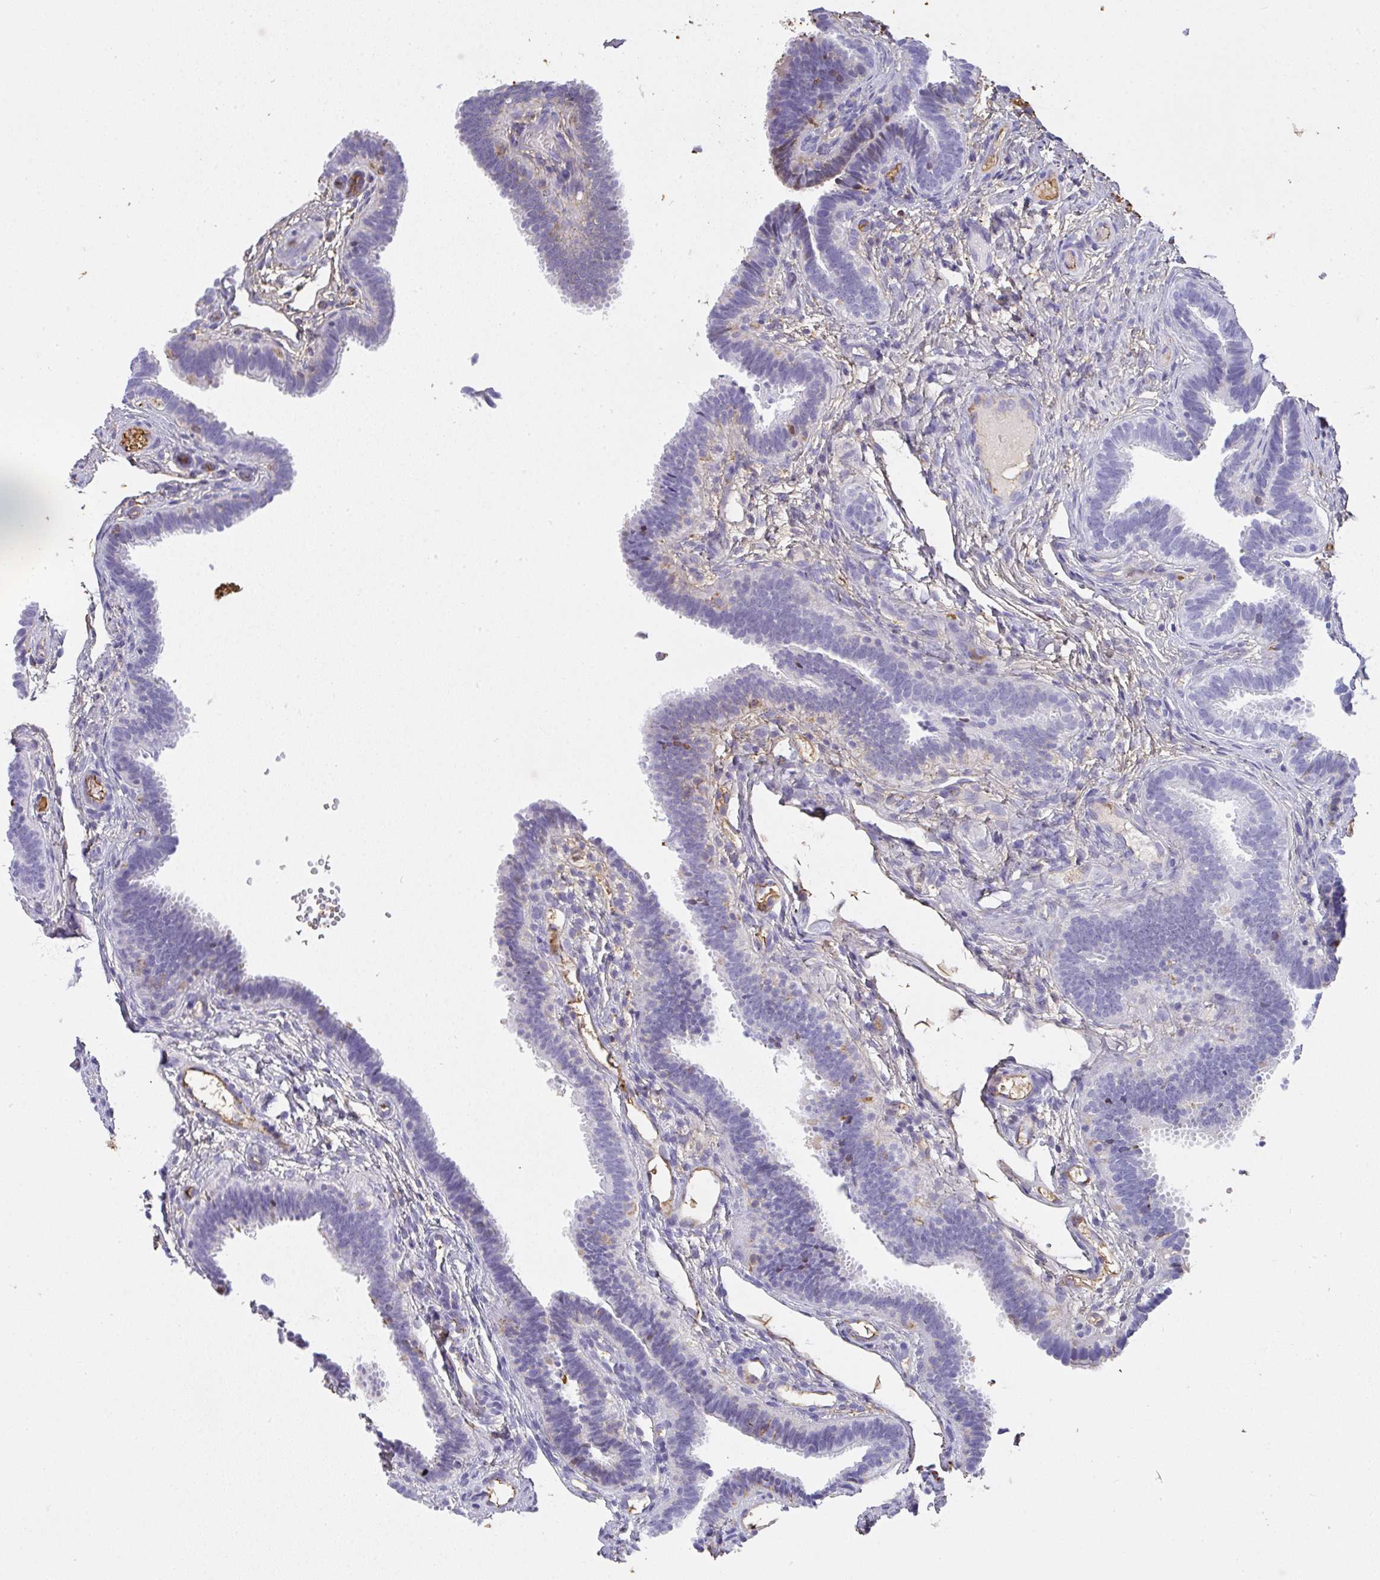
{"staining": {"intensity": "weak", "quantity": "<25%", "location": "cytoplasmic/membranous"}, "tissue": "fallopian tube", "cell_type": "Glandular cells", "image_type": "normal", "snomed": [{"axis": "morphology", "description": "Normal tissue, NOS"}, {"axis": "topography", "description": "Fallopian tube"}], "caption": "This image is of benign fallopian tube stained with immunohistochemistry to label a protein in brown with the nuclei are counter-stained blue. There is no expression in glandular cells.", "gene": "SMYD5", "patient": {"sex": "female", "age": 37}}